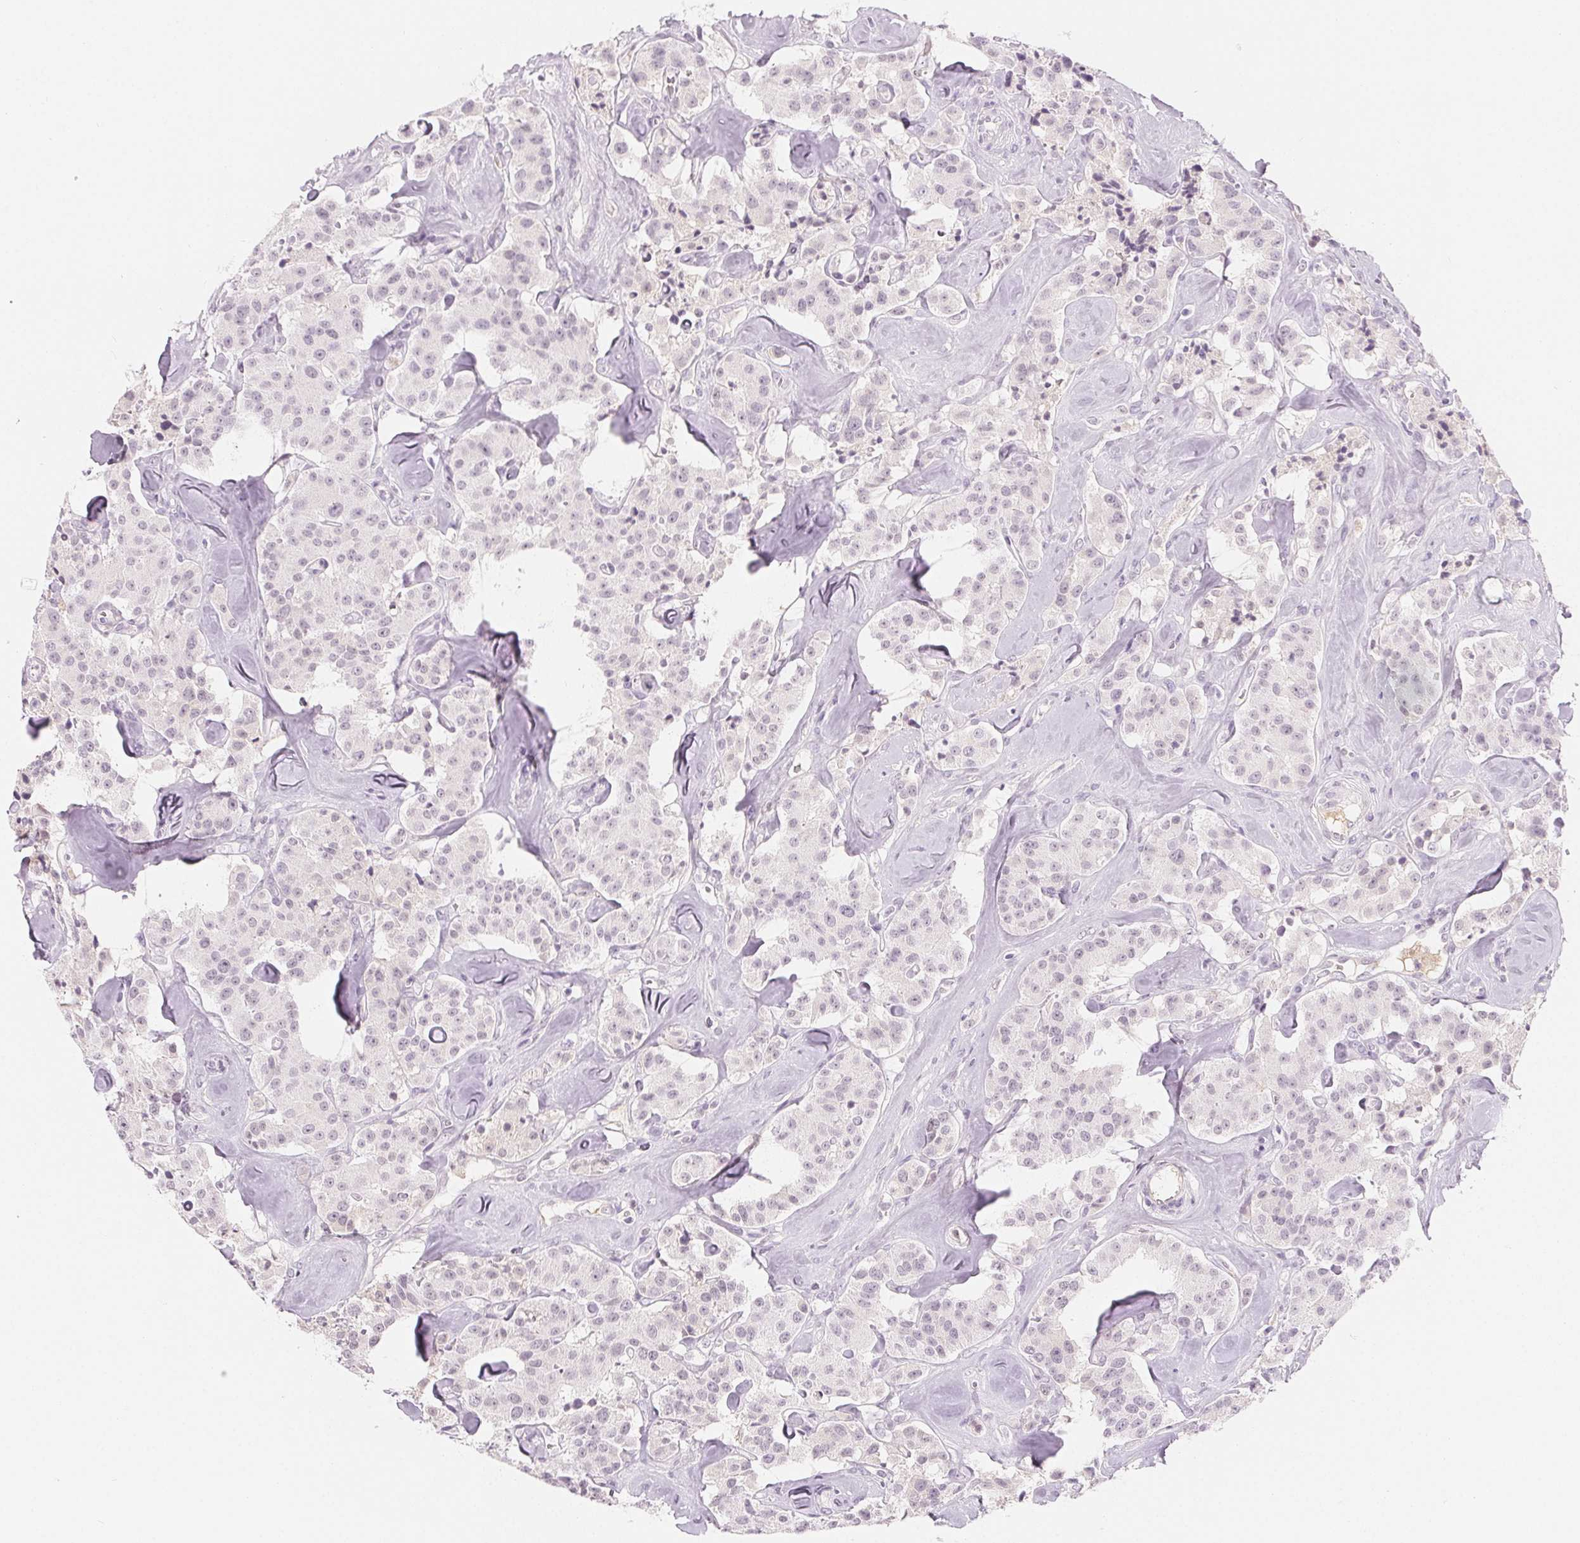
{"staining": {"intensity": "negative", "quantity": "none", "location": "none"}, "tissue": "carcinoid", "cell_type": "Tumor cells", "image_type": "cancer", "snomed": [{"axis": "morphology", "description": "Carcinoid, malignant, NOS"}, {"axis": "topography", "description": "Pancreas"}], "caption": "Tumor cells are negative for protein expression in human carcinoid.", "gene": "AFM", "patient": {"sex": "male", "age": 41}}